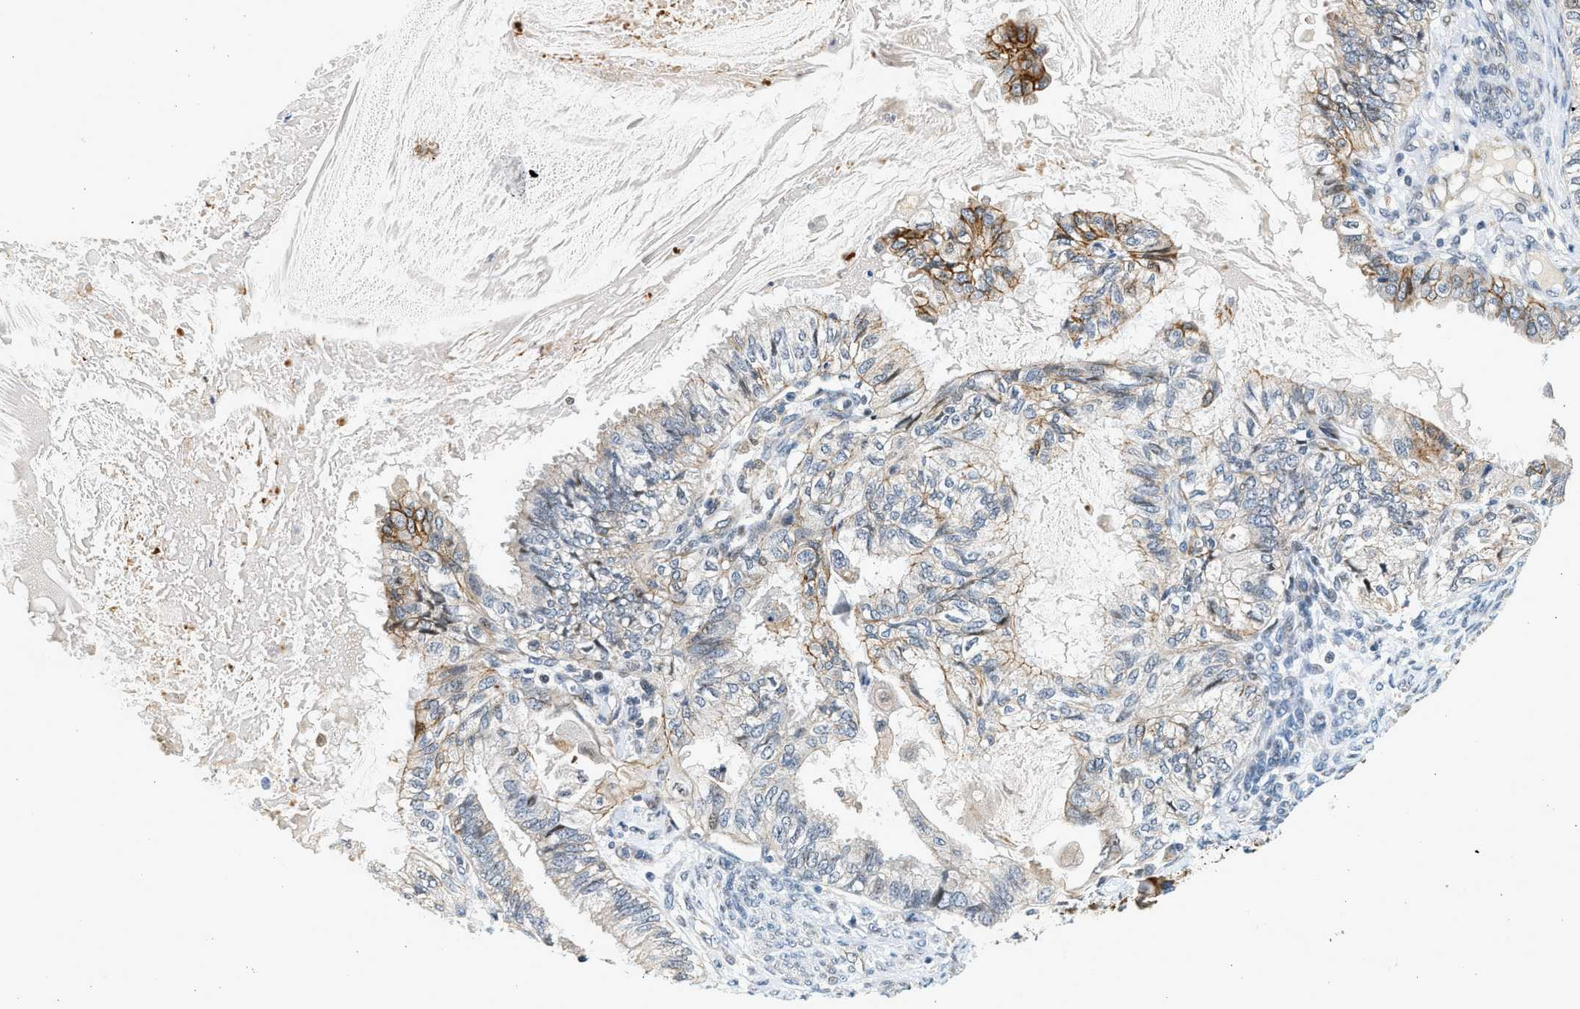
{"staining": {"intensity": "moderate", "quantity": "<25%", "location": "cytoplasmic/membranous"}, "tissue": "cervical cancer", "cell_type": "Tumor cells", "image_type": "cancer", "snomed": [{"axis": "morphology", "description": "Normal tissue, NOS"}, {"axis": "morphology", "description": "Adenocarcinoma, NOS"}, {"axis": "topography", "description": "Cervix"}, {"axis": "topography", "description": "Endometrium"}], "caption": "Protein expression analysis of adenocarcinoma (cervical) shows moderate cytoplasmic/membranous expression in about <25% of tumor cells.", "gene": "NRSN2", "patient": {"sex": "female", "age": 86}}